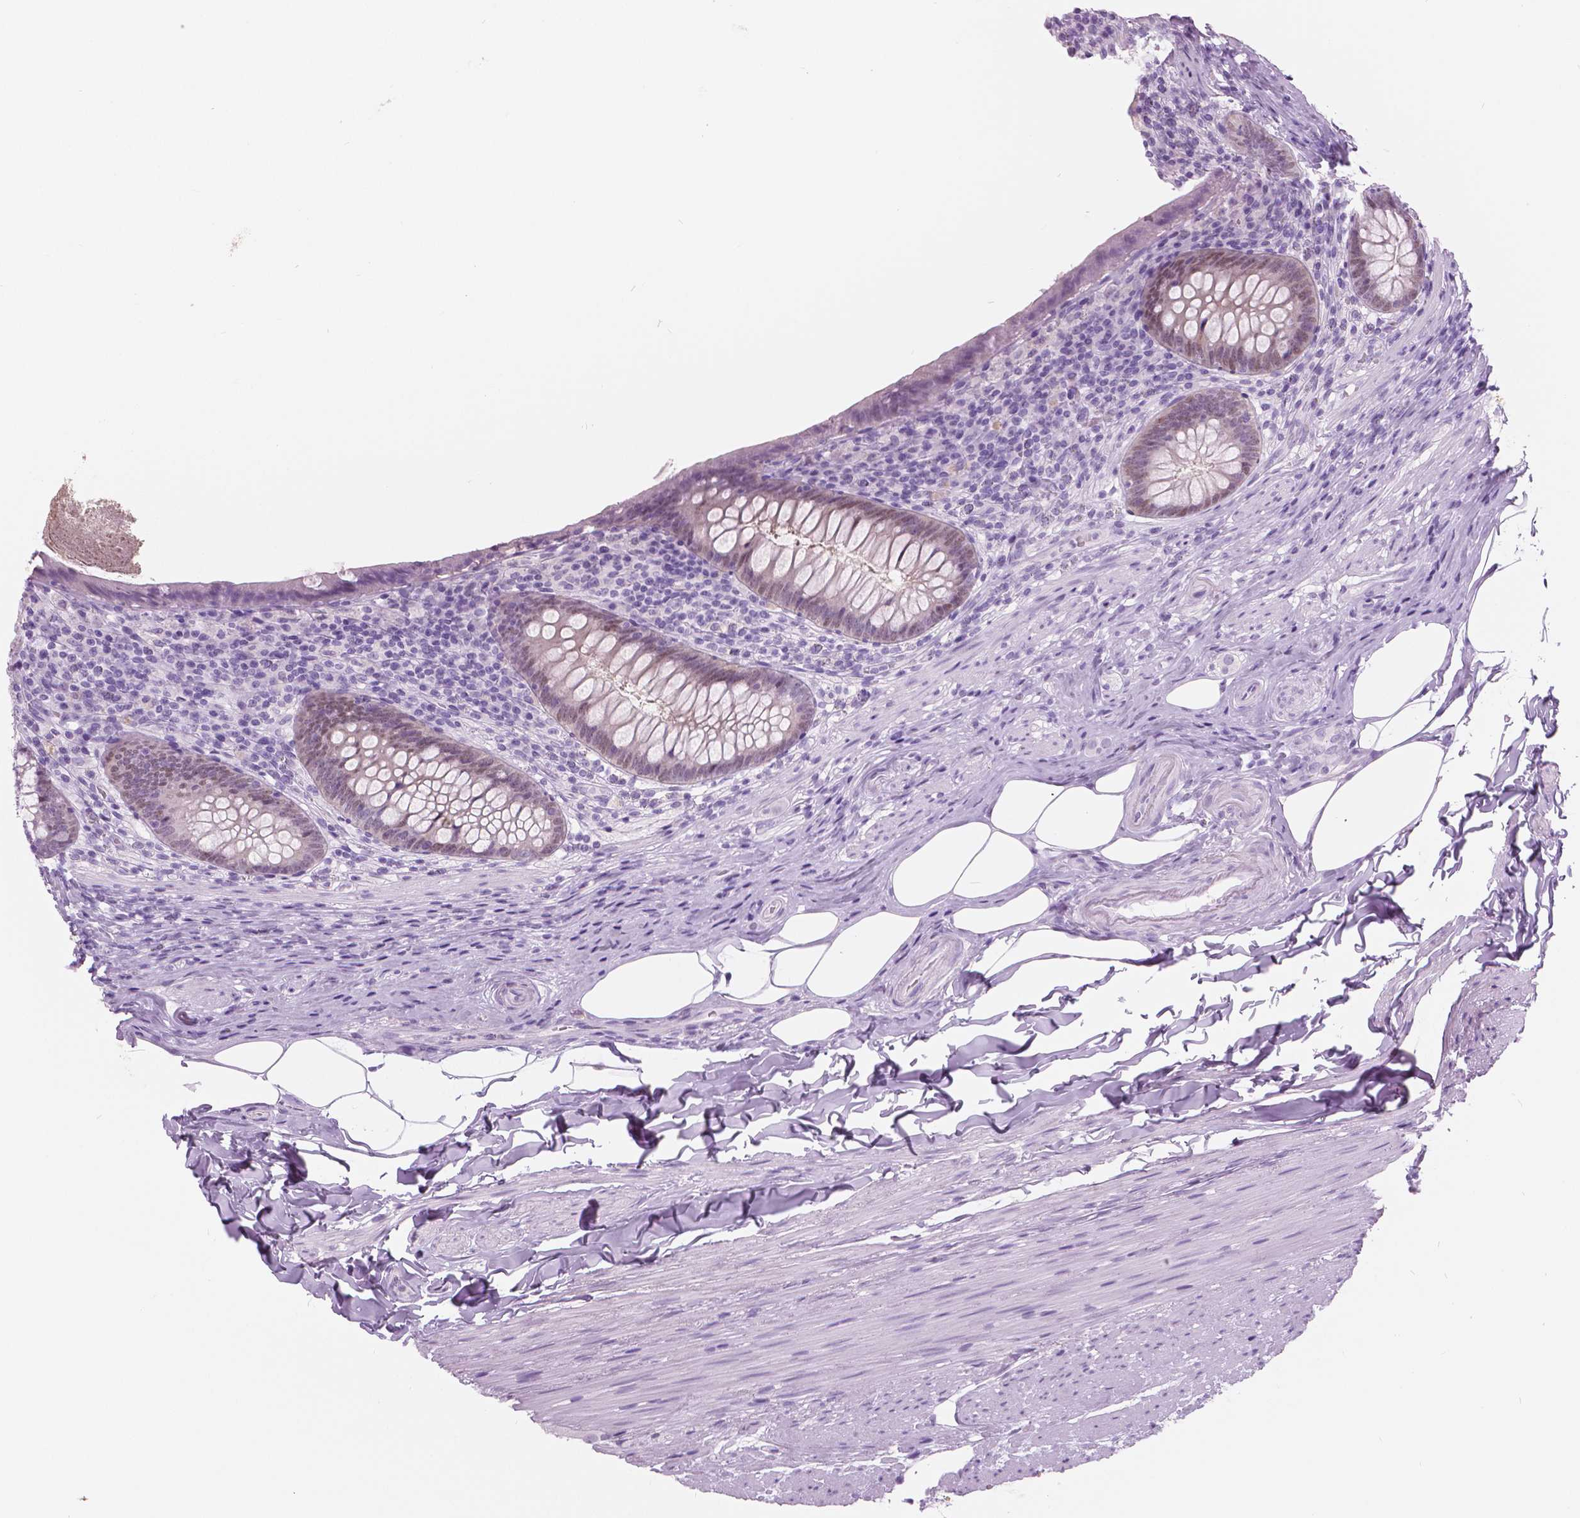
{"staining": {"intensity": "weak", "quantity": ">75%", "location": "nuclear"}, "tissue": "appendix", "cell_type": "Glandular cells", "image_type": "normal", "snomed": [{"axis": "morphology", "description": "Normal tissue, NOS"}, {"axis": "topography", "description": "Appendix"}], "caption": "This micrograph reveals immunohistochemistry (IHC) staining of unremarkable human appendix, with low weak nuclear staining in approximately >75% of glandular cells.", "gene": "SFTPD", "patient": {"sex": "male", "age": 47}}